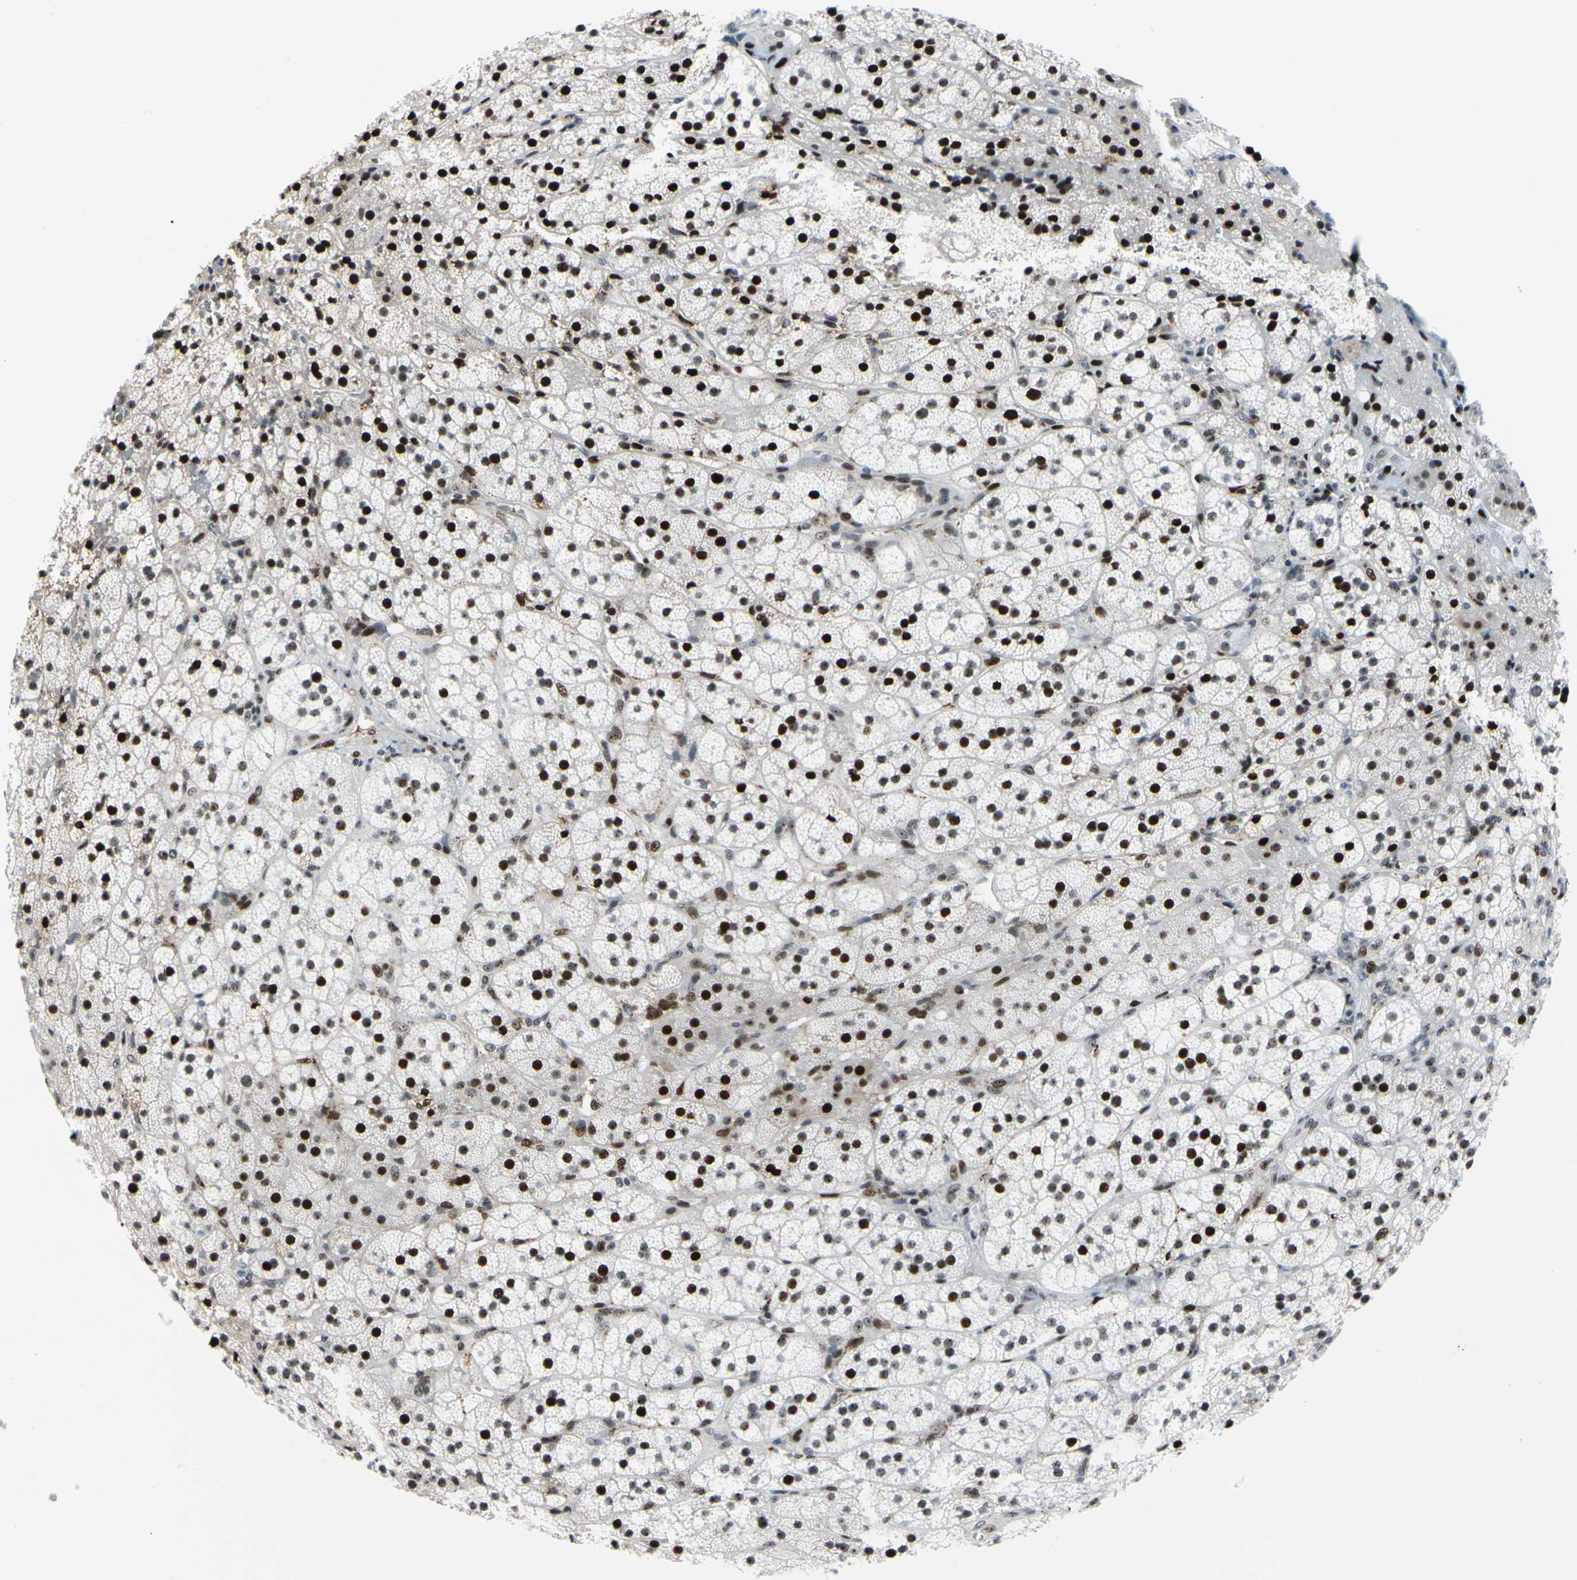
{"staining": {"intensity": "strong", "quantity": ">75%", "location": "nuclear"}, "tissue": "adrenal gland", "cell_type": "Glandular cells", "image_type": "normal", "snomed": [{"axis": "morphology", "description": "Normal tissue, NOS"}, {"axis": "topography", "description": "Adrenal gland"}], "caption": "This is a photomicrograph of IHC staining of benign adrenal gland, which shows strong positivity in the nuclear of glandular cells.", "gene": "FOXO3", "patient": {"sex": "female", "age": 44}}